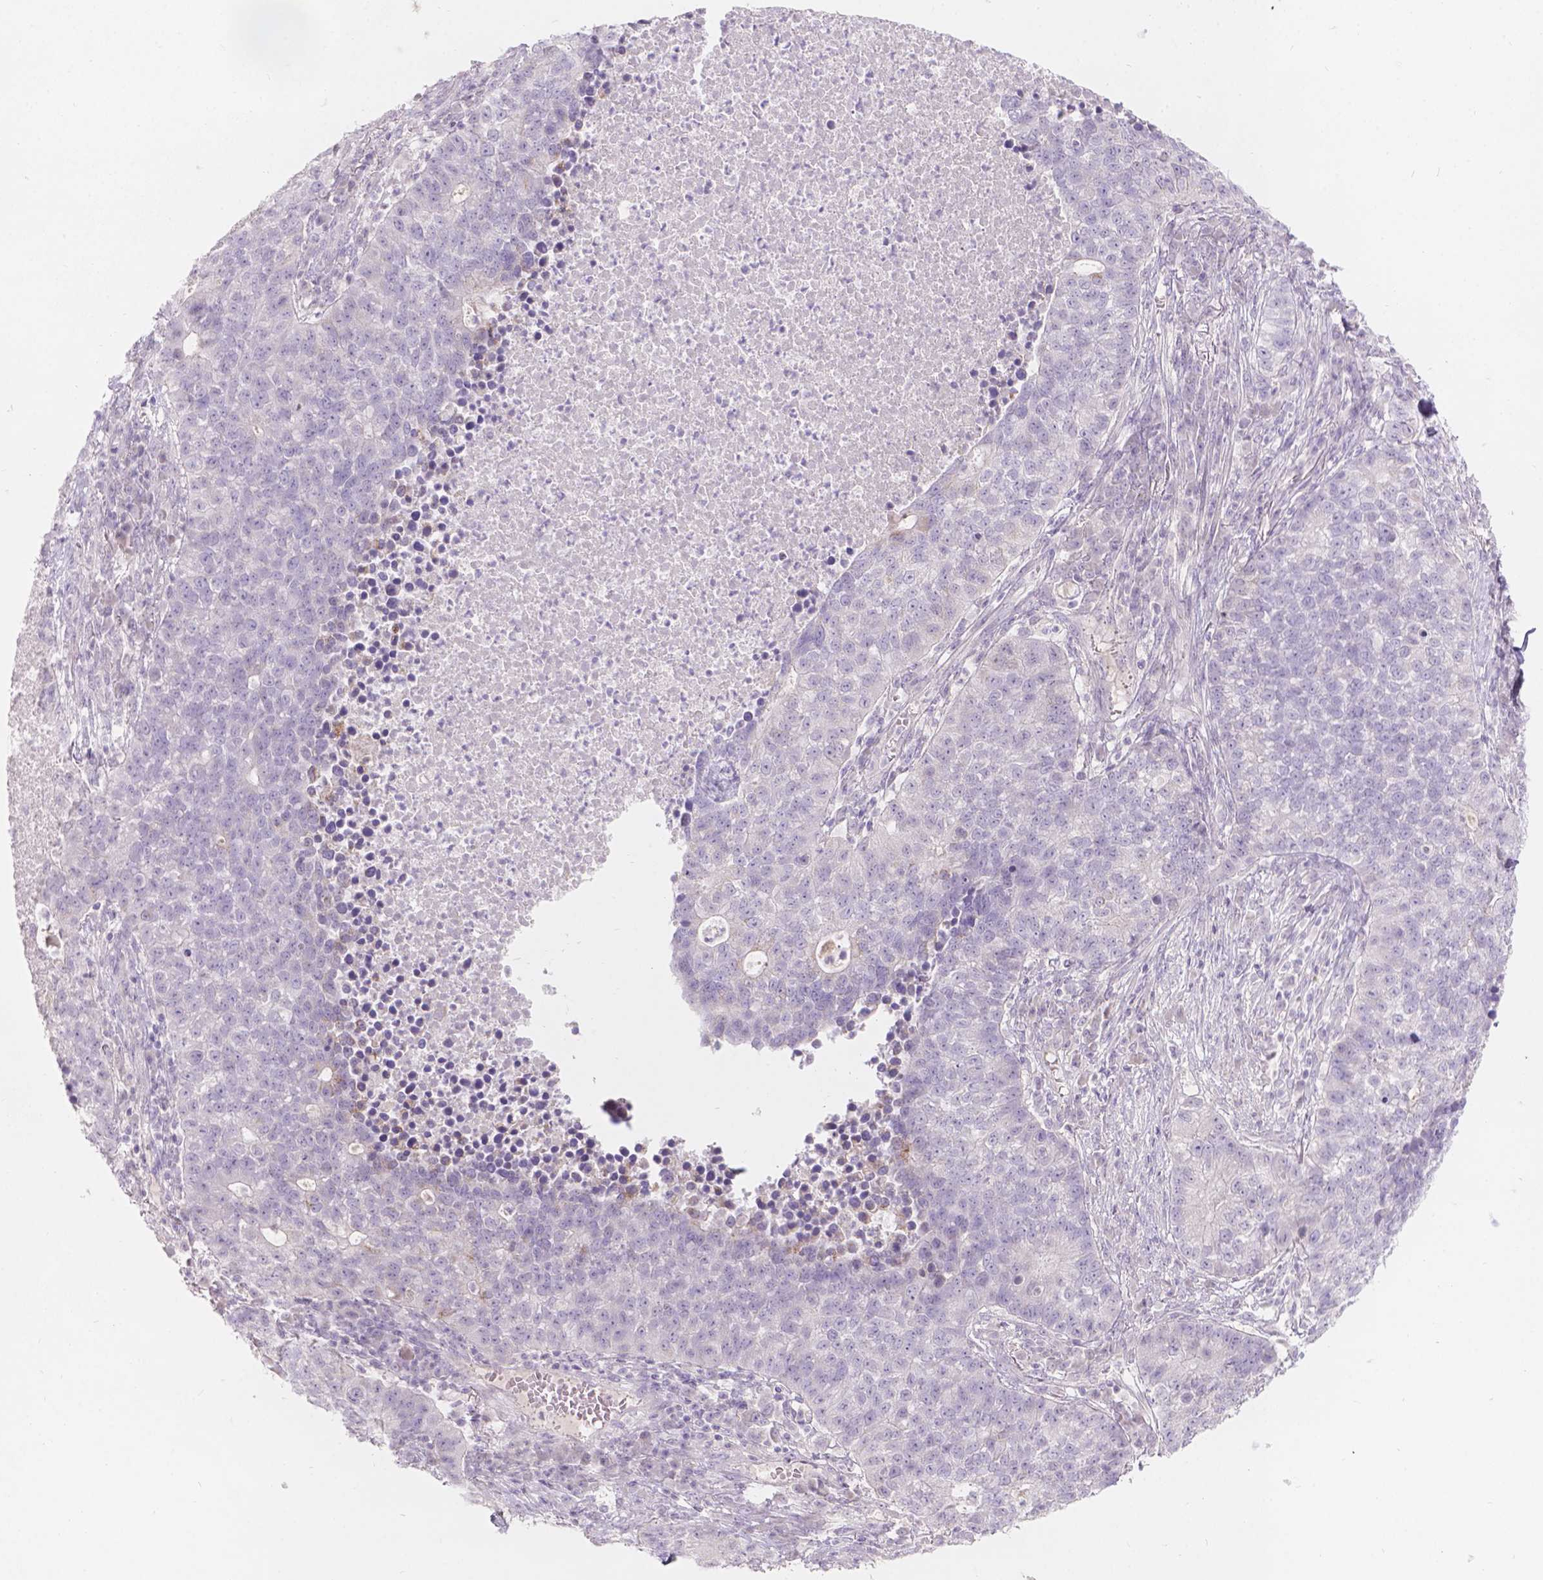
{"staining": {"intensity": "negative", "quantity": "none", "location": "none"}, "tissue": "lung cancer", "cell_type": "Tumor cells", "image_type": "cancer", "snomed": [{"axis": "morphology", "description": "Adenocarcinoma, NOS"}, {"axis": "topography", "description": "Lung"}], "caption": "The image shows no staining of tumor cells in lung cancer (adenocarcinoma).", "gene": "HTN3", "patient": {"sex": "male", "age": 57}}